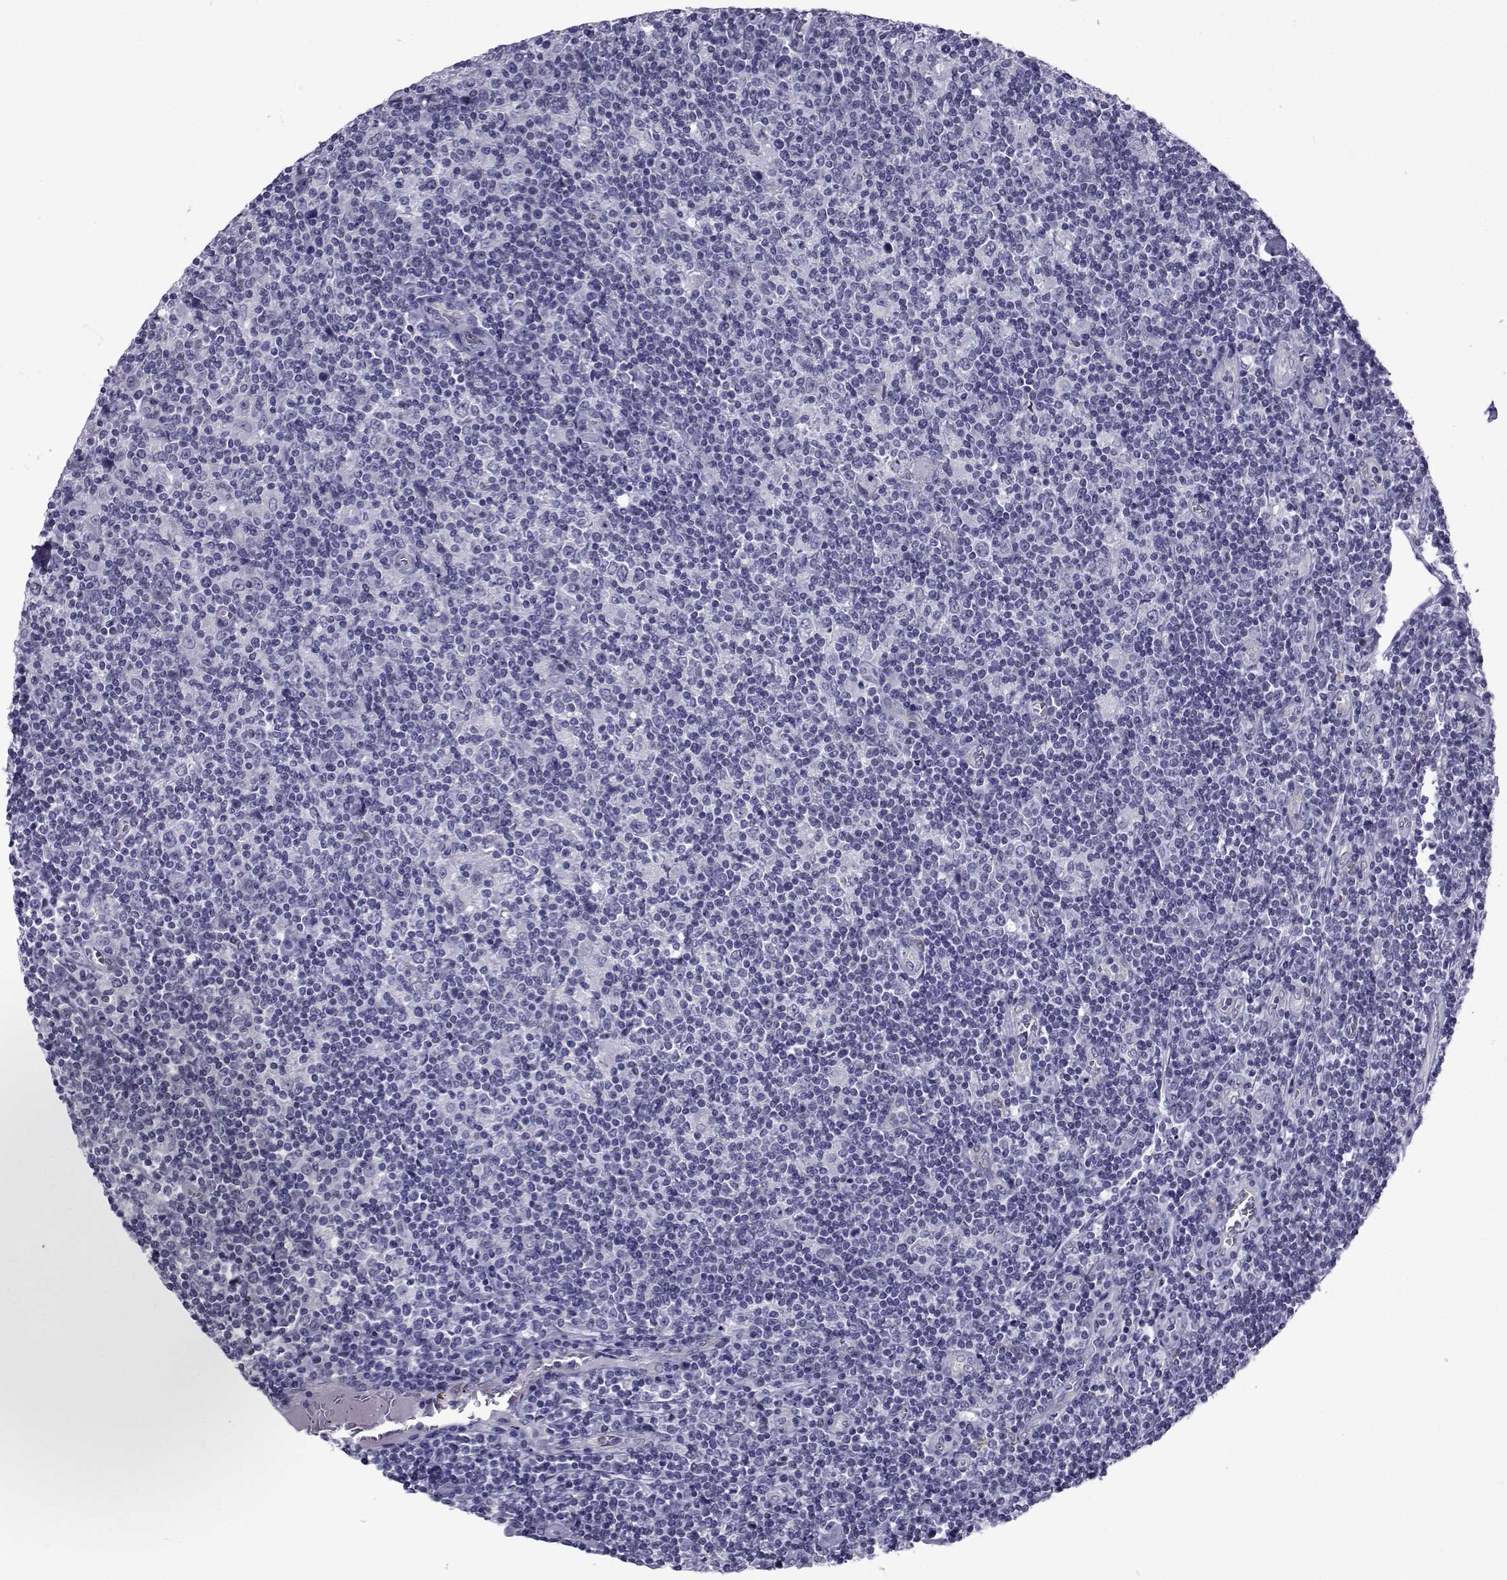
{"staining": {"intensity": "negative", "quantity": "none", "location": "none"}, "tissue": "lymphoma", "cell_type": "Tumor cells", "image_type": "cancer", "snomed": [{"axis": "morphology", "description": "Hodgkin's disease, NOS"}, {"axis": "topography", "description": "Lymph node"}], "caption": "Hodgkin's disease was stained to show a protein in brown. There is no significant staining in tumor cells.", "gene": "COL22A1", "patient": {"sex": "male", "age": 40}}